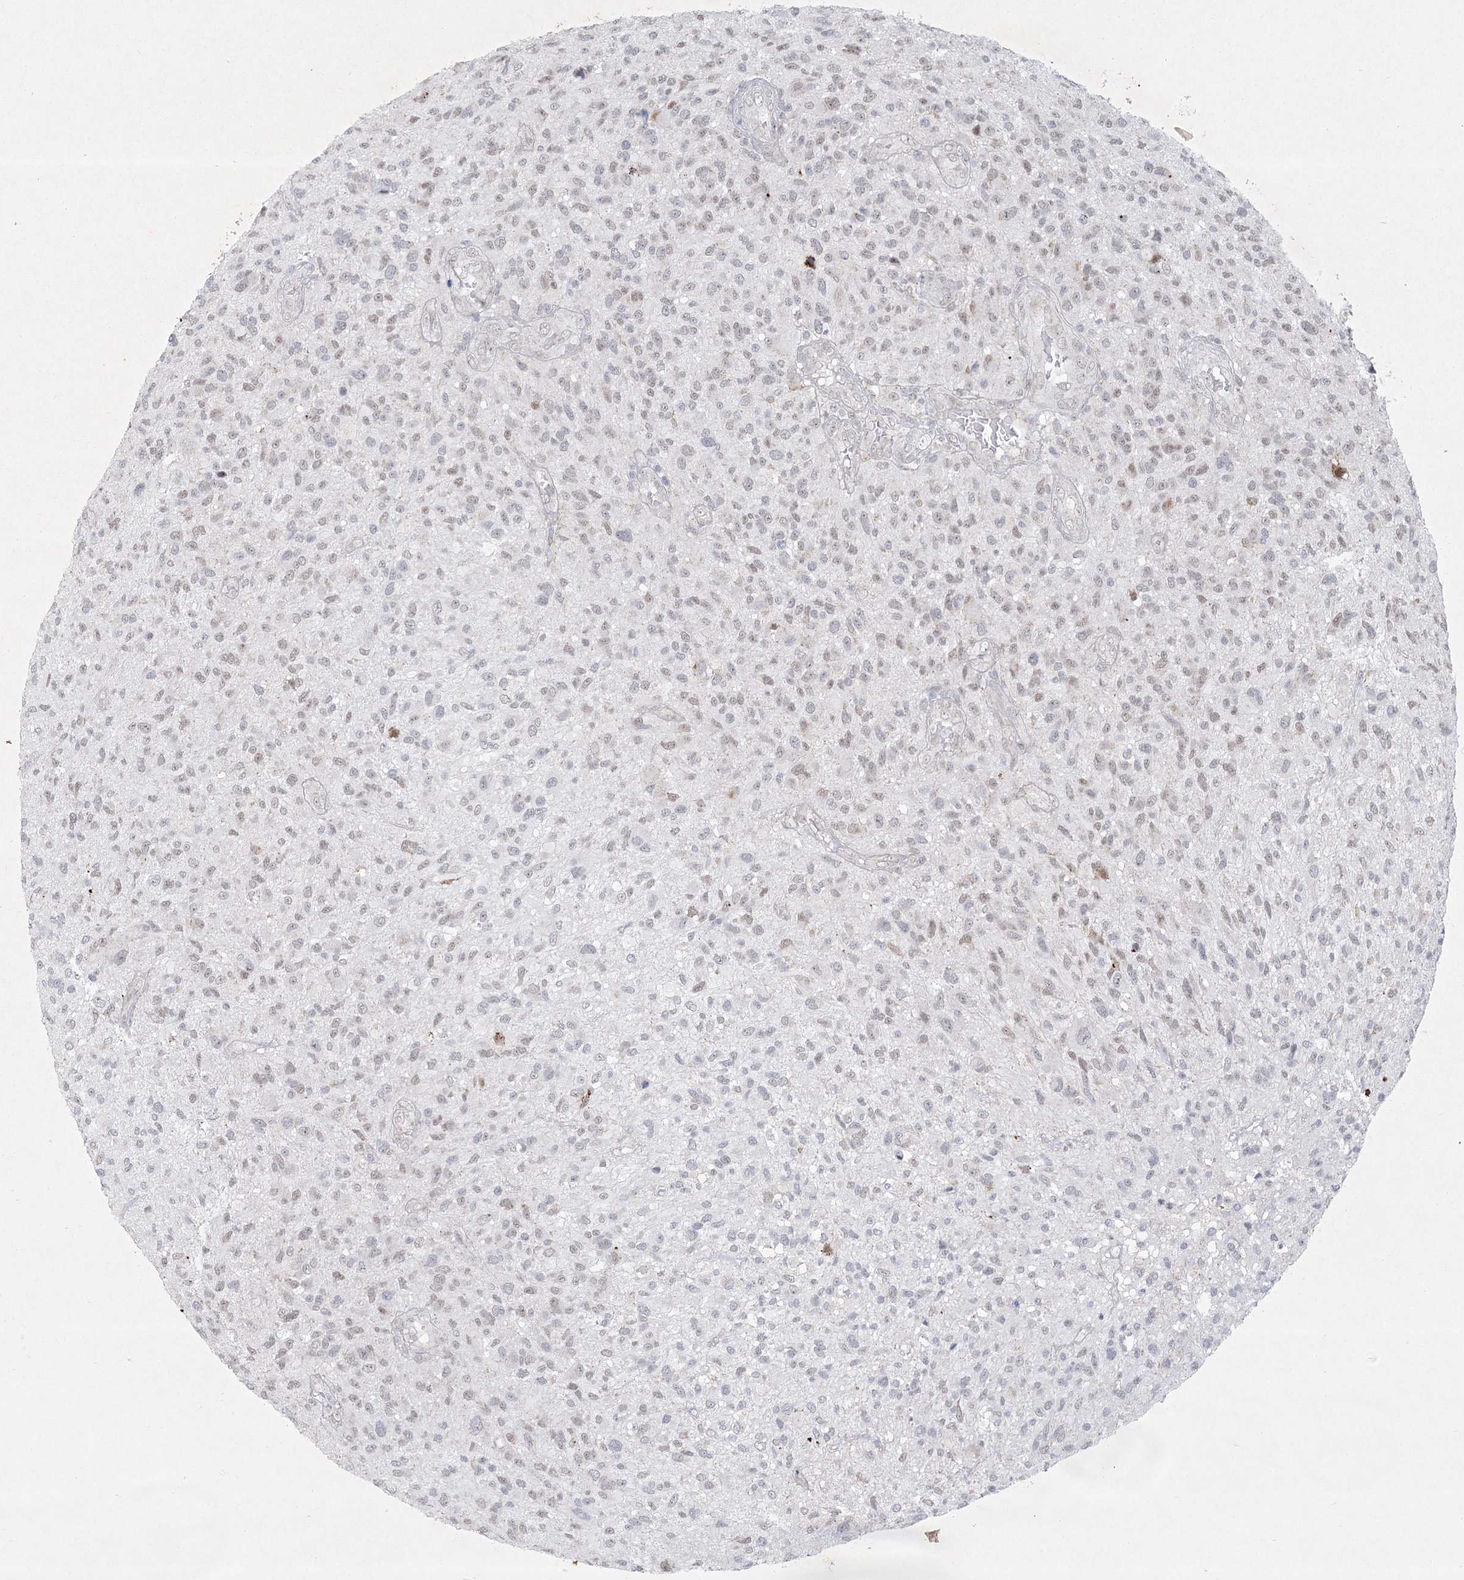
{"staining": {"intensity": "weak", "quantity": "<25%", "location": "cytoplasmic/membranous,nuclear"}, "tissue": "glioma", "cell_type": "Tumor cells", "image_type": "cancer", "snomed": [{"axis": "morphology", "description": "Glioma, malignant, High grade"}, {"axis": "topography", "description": "Brain"}], "caption": "Tumor cells are negative for brown protein staining in malignant high-grade glioma.", "gene": "CIB4", "patient": {"sex": "male", "age": 47}}